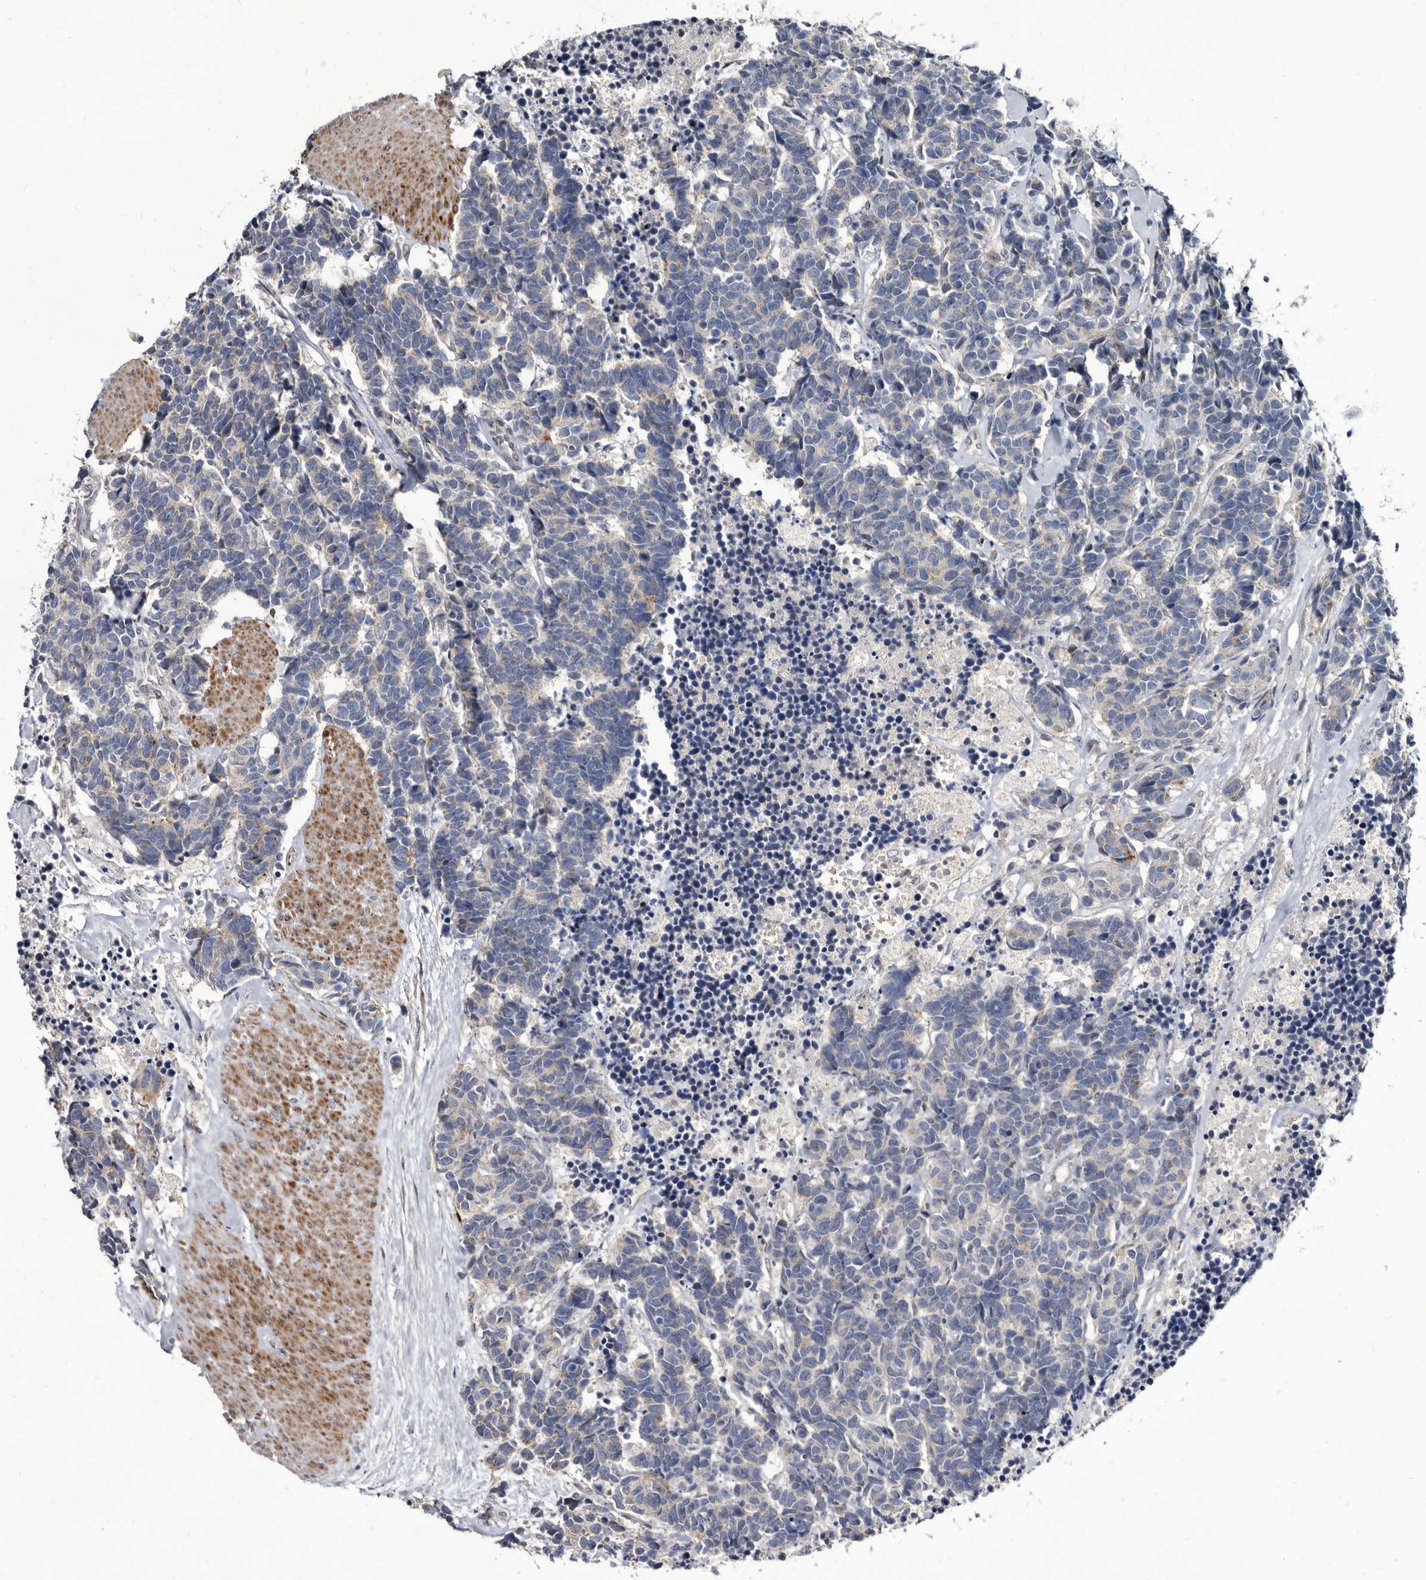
{"staining": {"intensity": "negative", "quantity": "none", "location": "none"}, "tissue": "carcinoid", "cell_type": "Tumor cells", "image_type": "cancer", "snomed": [{"axis": "morphology", "description": "Carcinoma, NOS"}, {"axis": "morphology", "description": "Carcinoid, malignant, NOS"}, {"axis": "topography", "description": "Urinary bladder"}], "caption": "Carcinoid stained for a protein using IHC displays no expression tumor cells.", "gene": "PROM1", "patient": {"sex": "male", "age": 57}}